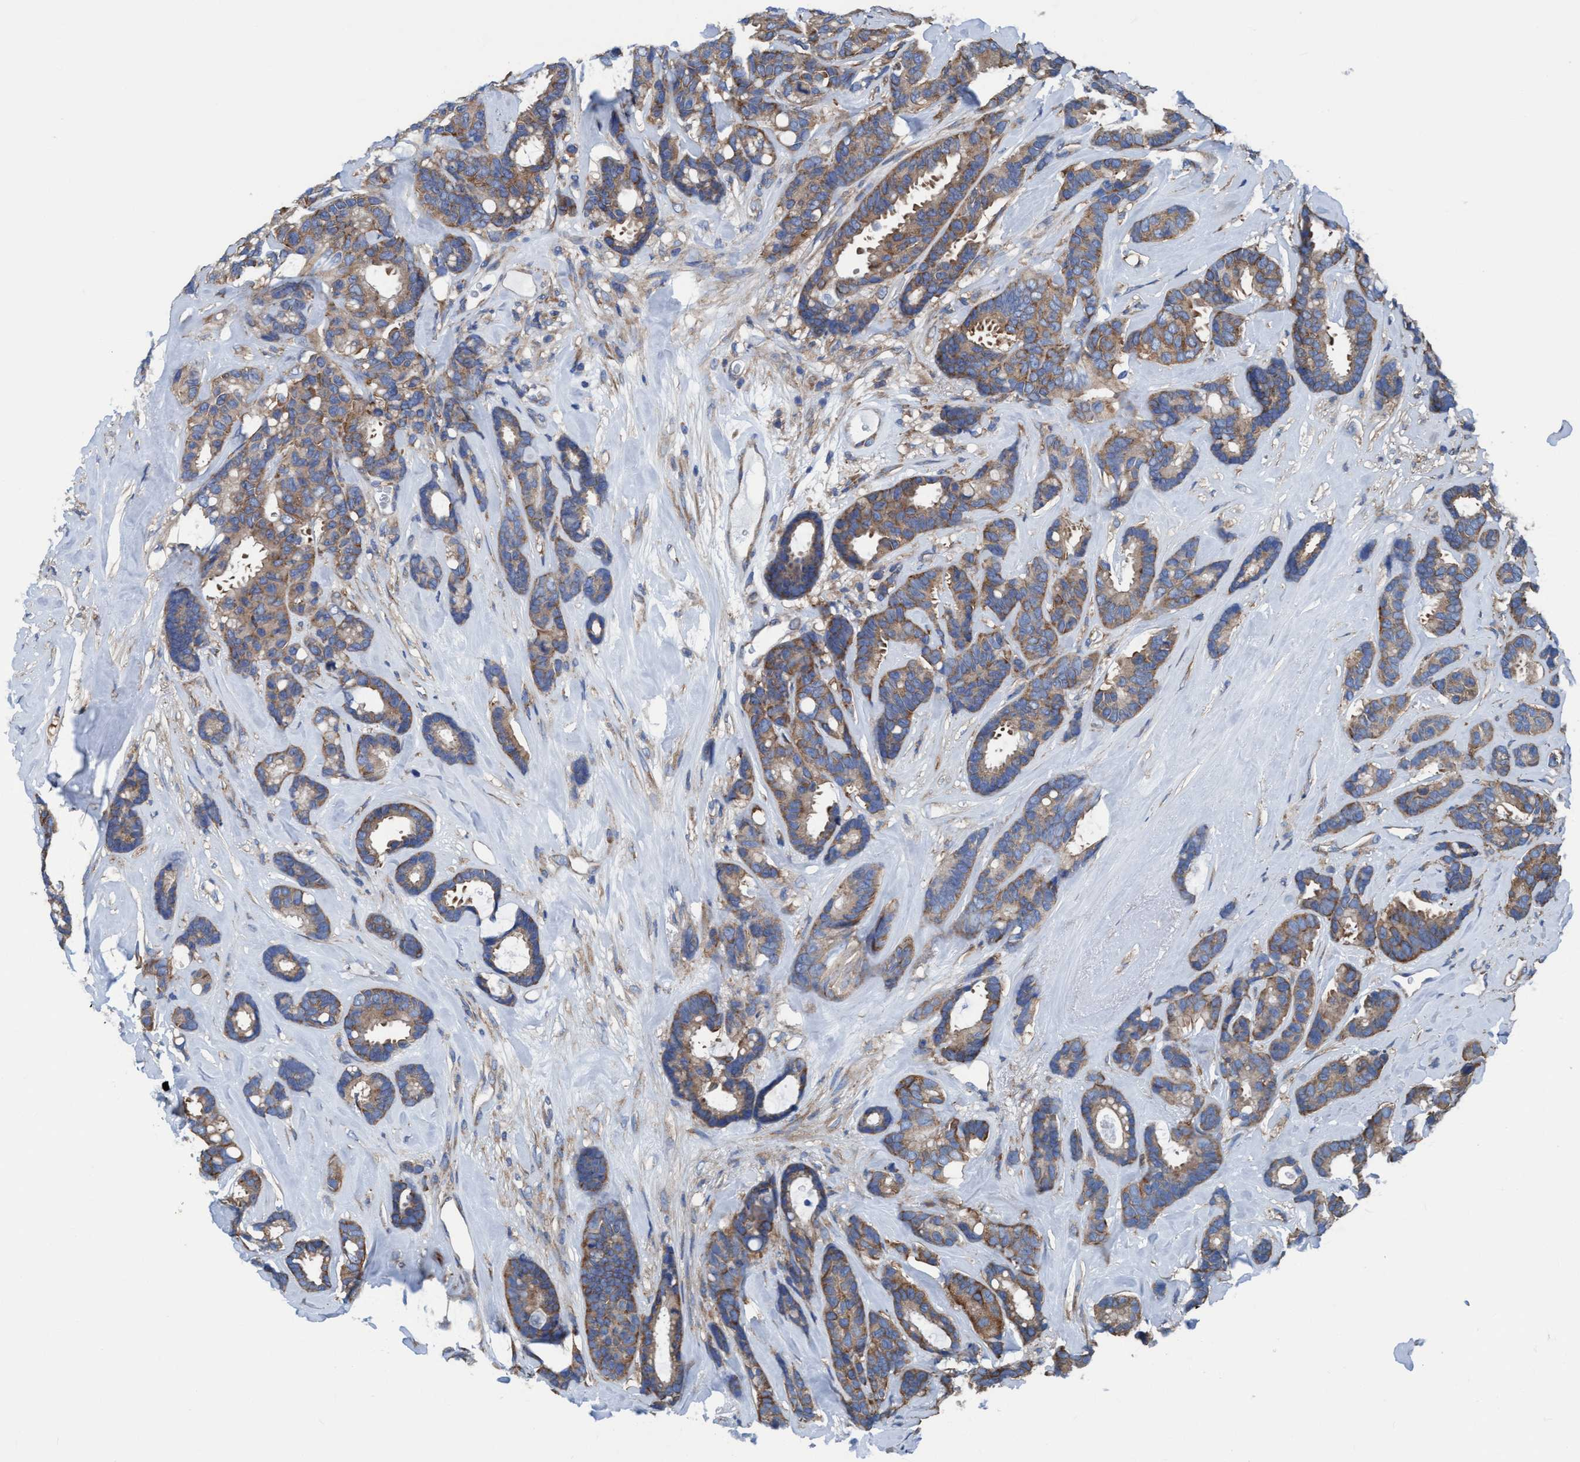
{"staining": {"intensity": "moderate", "quantity": ">75%", "location": "cytoplasmic/membranous"}, "tissue": "breast cancer", "cell_type": "Tumor cells", "image_type": "cancer", "snomed": [{"axis": "morphology", "description": "Duct carcinoma"}, {"axis": "topography", "description": "Breast"}], "caption": "IHC of human infiltrating ductal carcinoma (breast) shows medium levels of moderate cytoplasmic/membranous staining in approximately >75% of tumor cells.", "gene": "NMT1", "patient": {"sex": "female", "age": 87}}